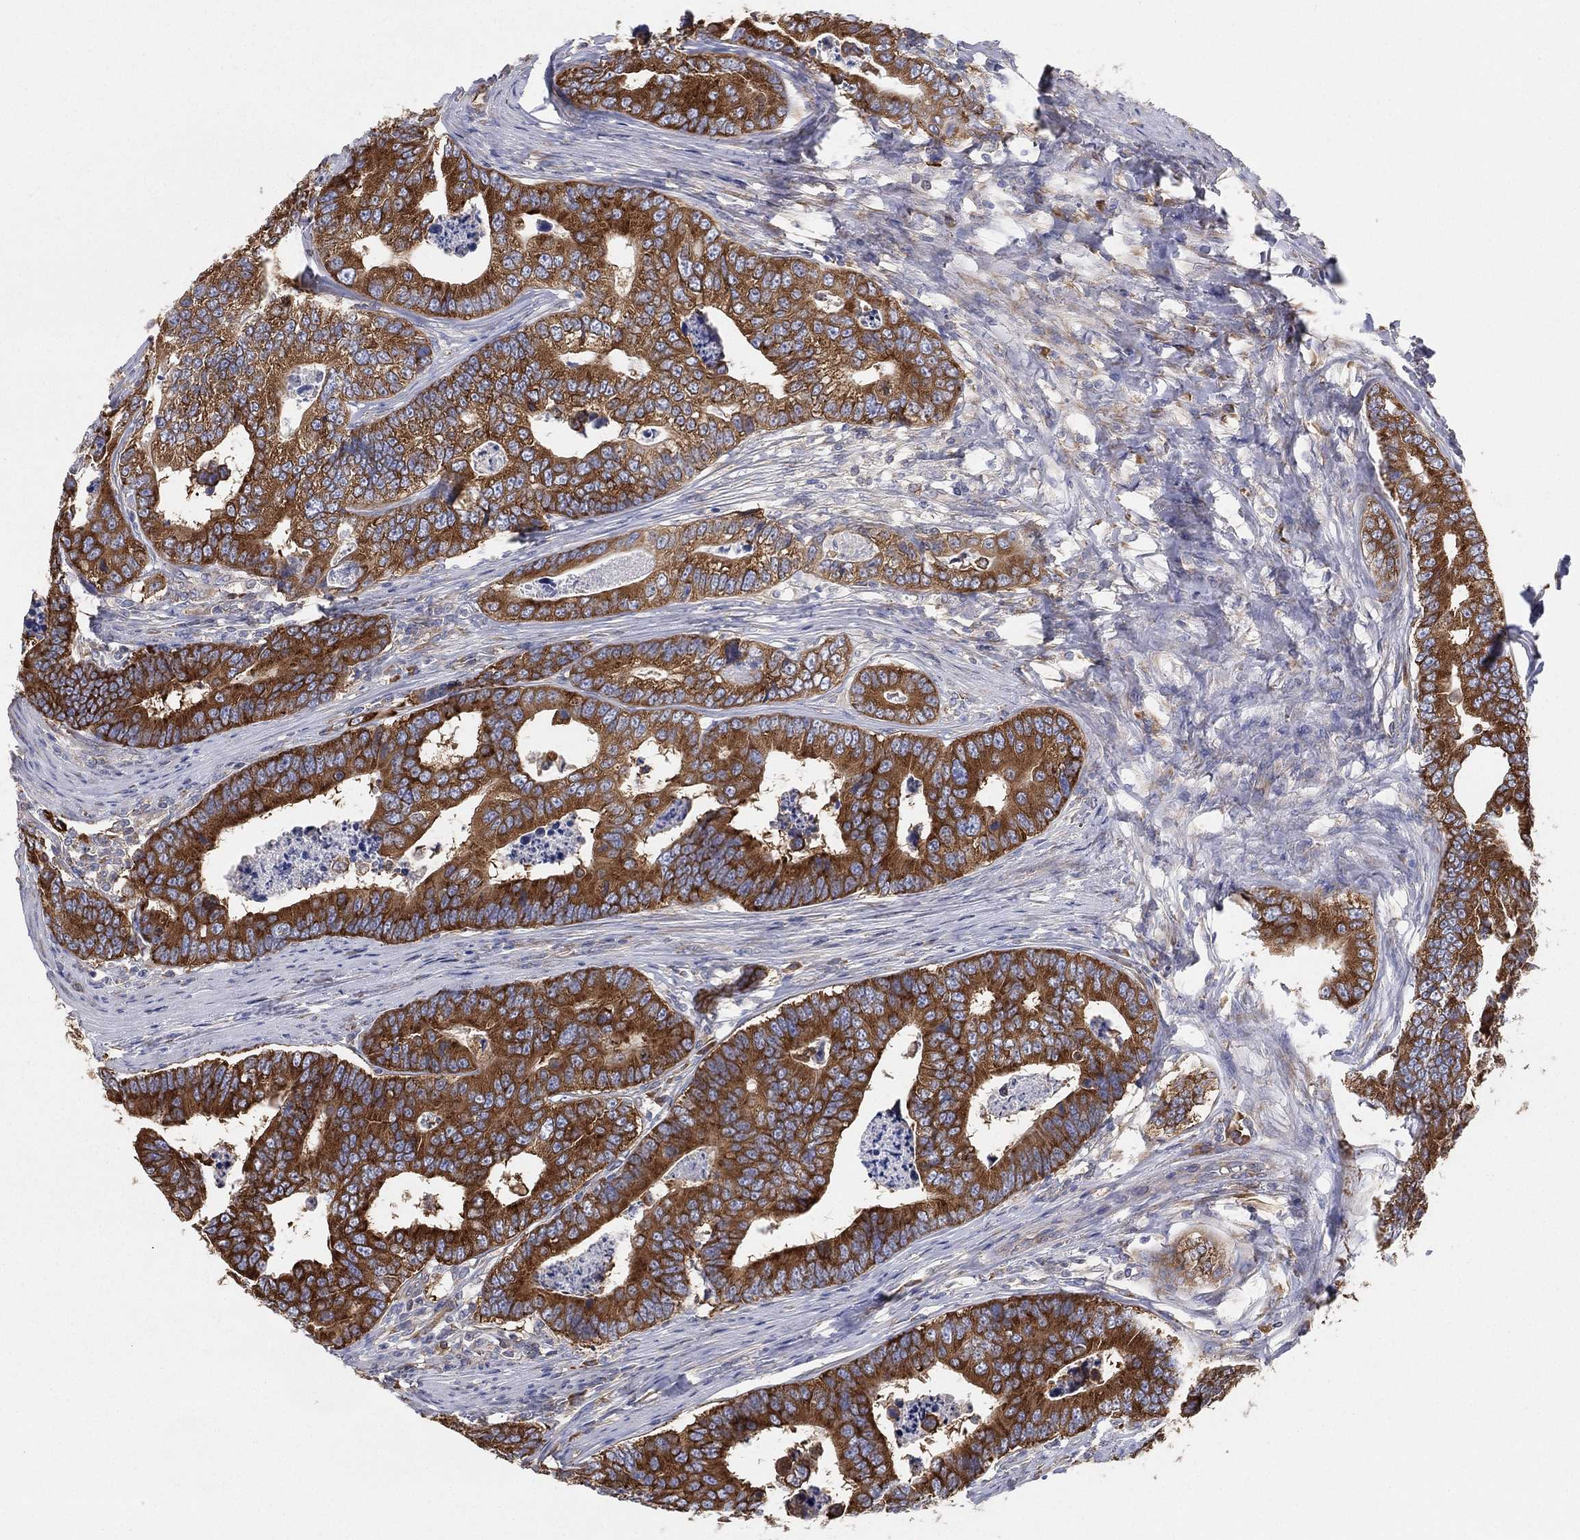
{"staining": {"intensity": "strong", "quantity": ">75%", "location": "cytoplasmic/membranous"}, "tissue": "colorectal cancer", "cell_type": "Tumor cells", "image_type": "cancer", "snomed": [{"axis": "morphology", "description": "Adenocarcinoma, NOS"}, {"axis": "topography", "description": "Colon"}], "caption": "Strong cytoplasmic/membranous staining is appreciated in approximately >75% of tumor cells in colorectal cancer (adenocarcinoma). (DAB (3,3'-diaminobenzidine) = brown stain, brightfield microscopy at high magnification).", "gene": "FARSA", "patient": {"sex": "female", "age": 72}}